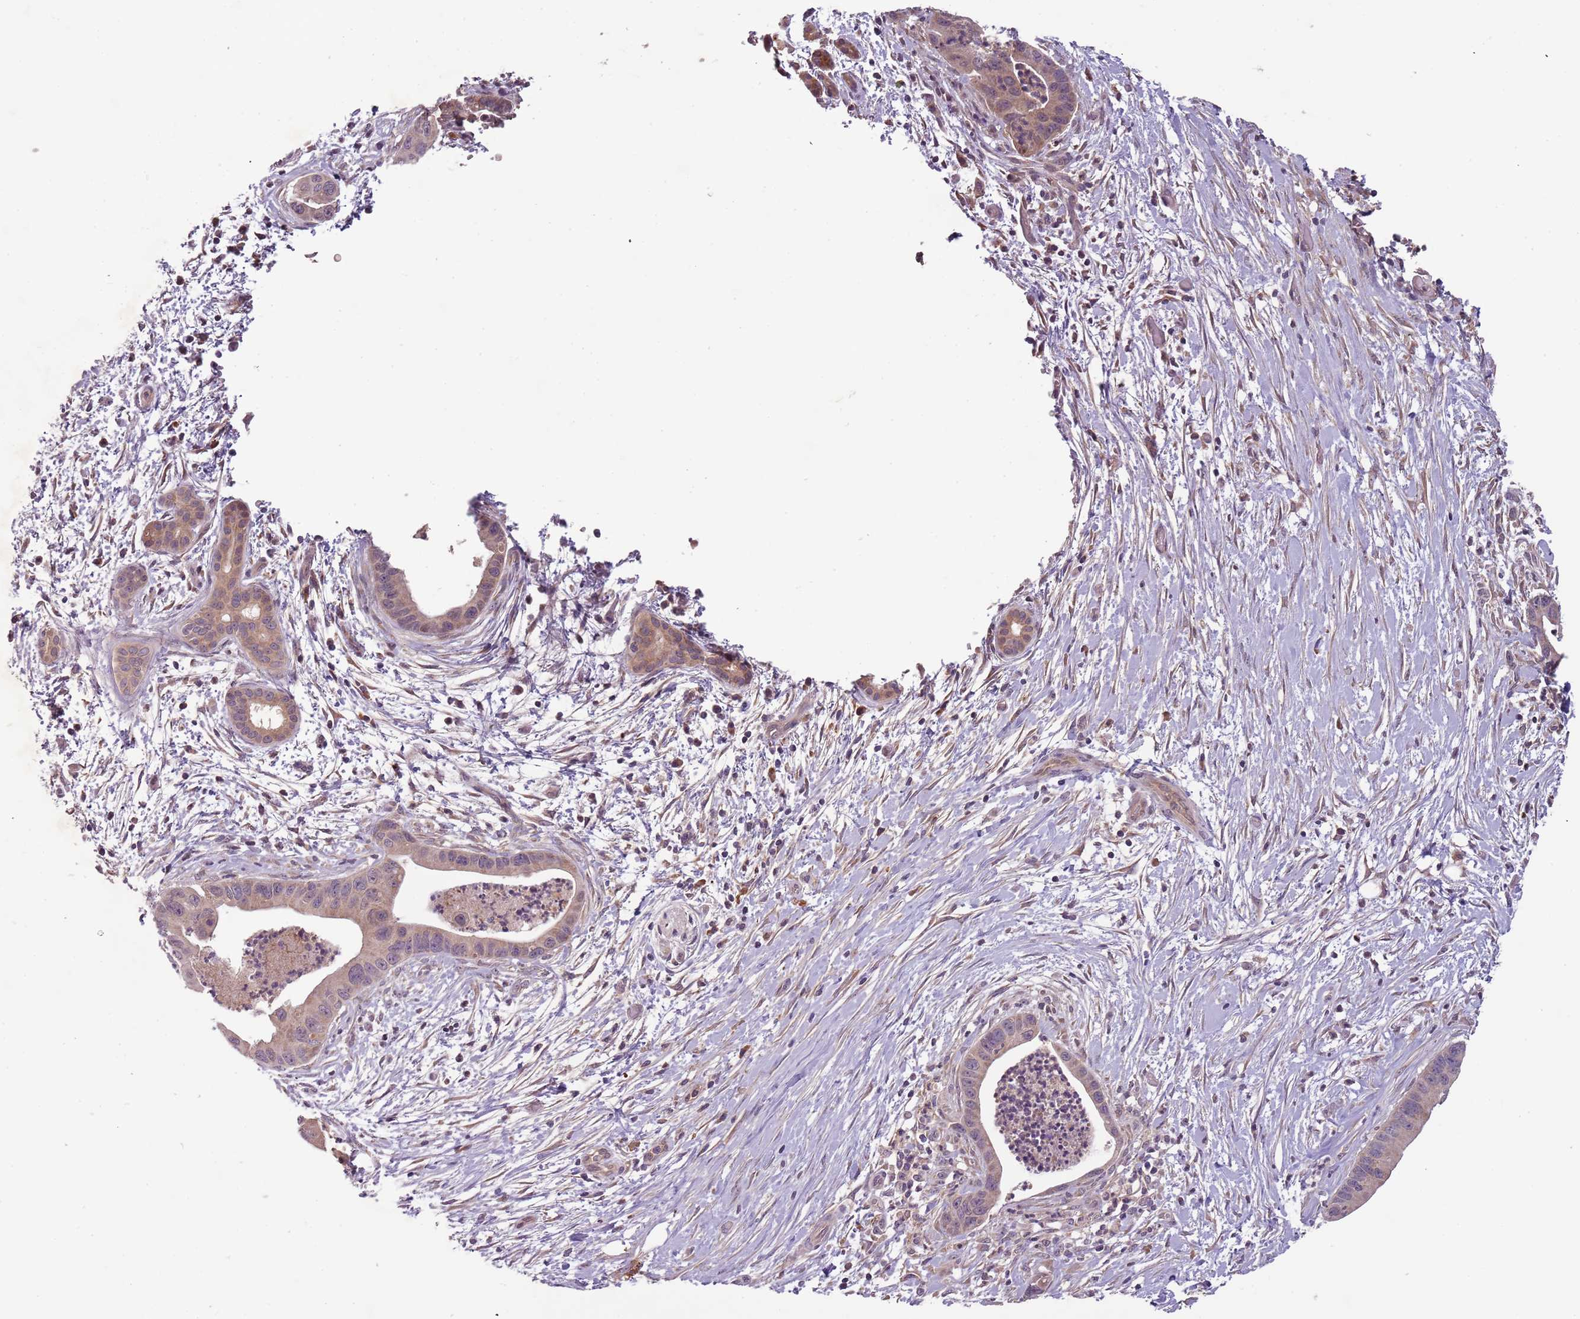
{"staining": {"intensity": "moderate", "quantity": ">75%", "location": "cytoplasmic/membranous"}, "tissue": "pancreatic cancer", "cell_type": "Tumor cells", "image_type": "cancer", "snomed": [{"axis": "morphology", "description": "Adenocarcinoma, NOS"}, {"axis": "topography", "description": "Pancreas"}], "caption": "Immunohistochemical staining of pancreatic cancer displays medium levels of moderate cytoplasmic/membranous protein positivity in approximately >75% of tumor cells.", "gene": "FECH", "patient": {"sex": "male", "age": 73}}